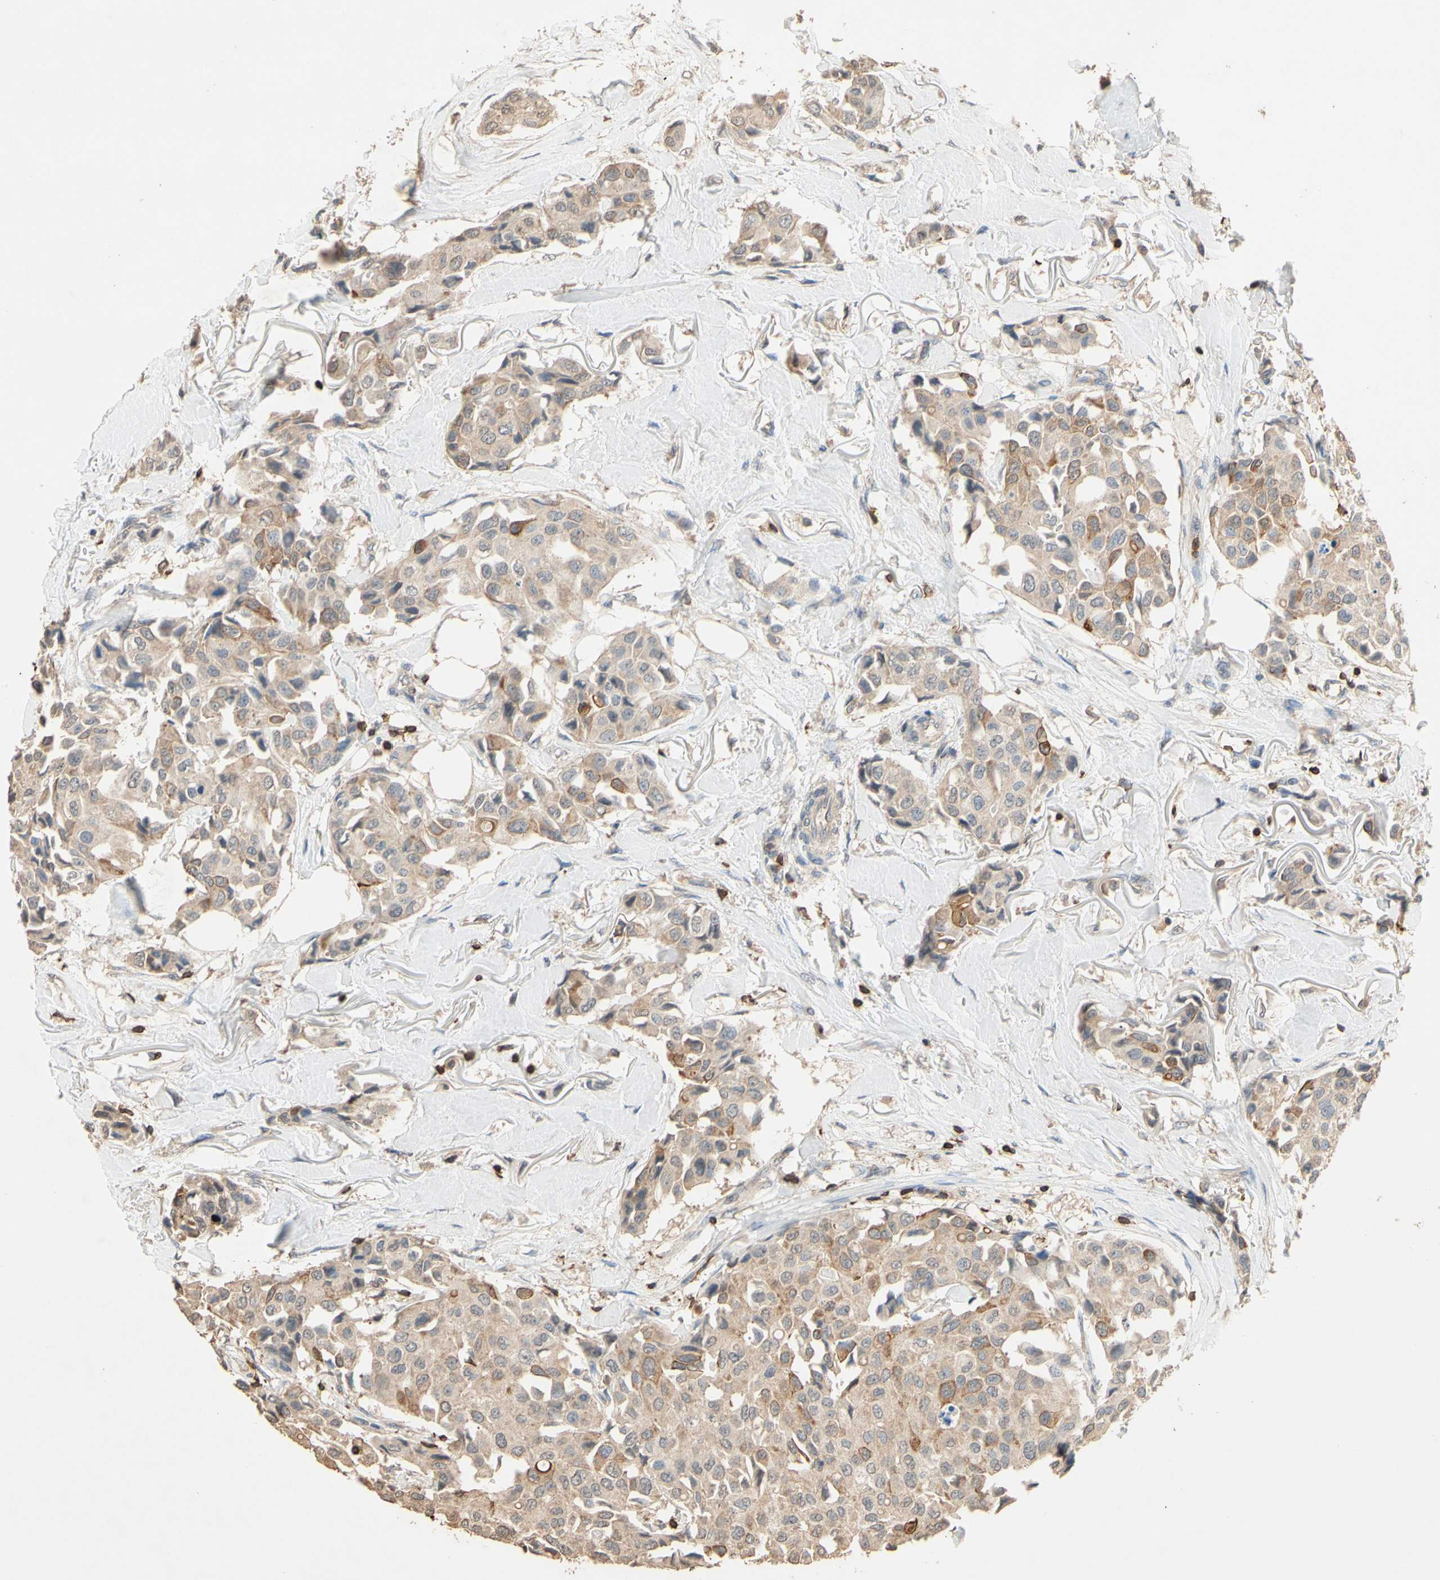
{"staining": {"intensity": "weak", "quantity": ">75%", "location": "cytoplasmic/membranous"}, "tissue": "breast cancer", "cell_type": "Tumor cells", "image_type": "cancer", "snomed": [{"axis": "morphology", "description": "Duct carcinoma"}, {"axis": "topography", "description": "Breast"}], "caption": "Human breast cancer stained with a protein marker demonstrates weak staining in tumor cells.", "gene": "MAP3K10", "patient": {"sex": "female", "age": 80}}